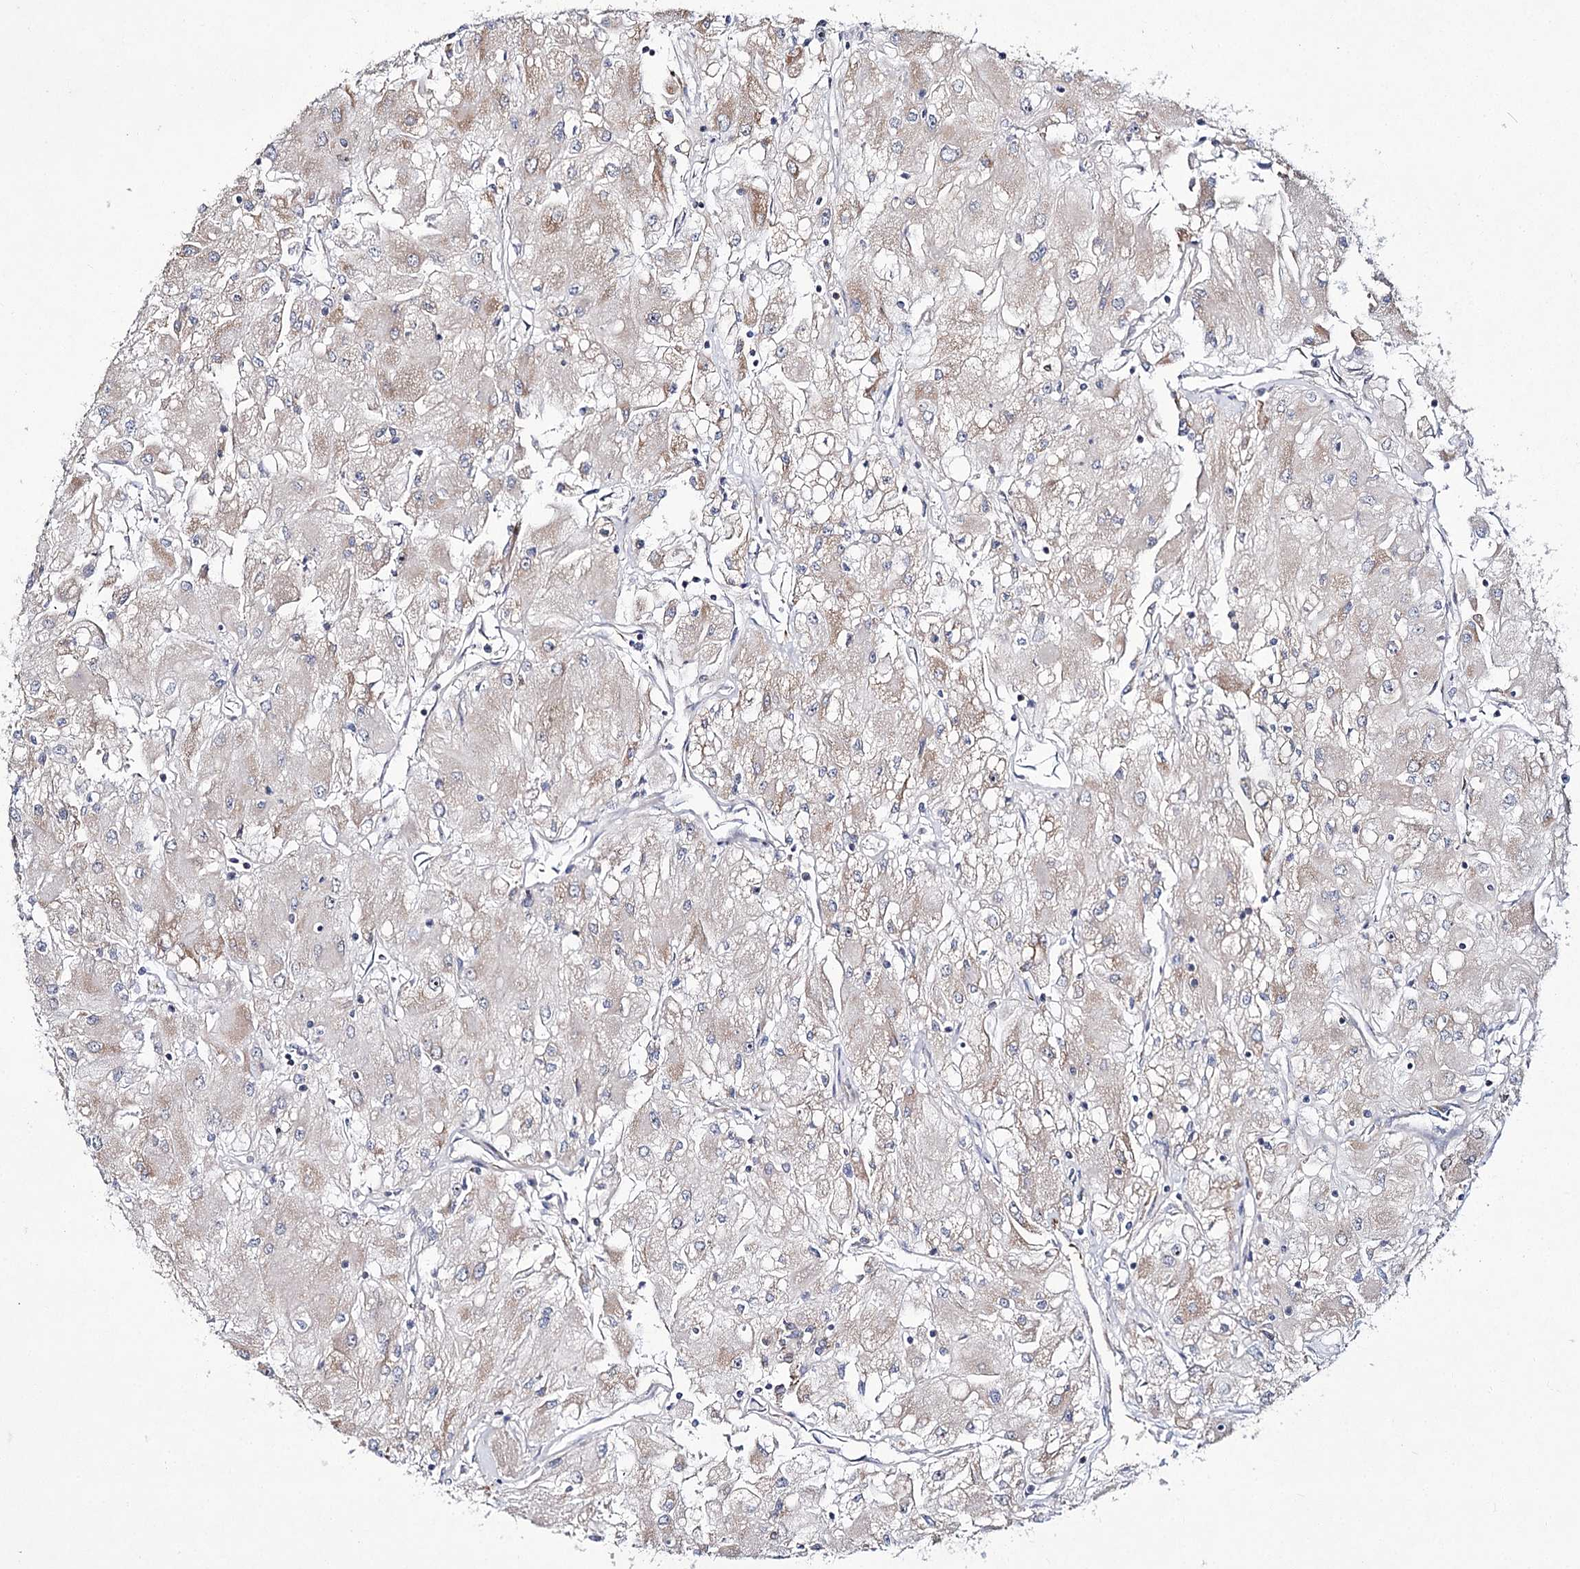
{"staining": {"intensity": "weak", "quantity": "<25%", "location": "cytoplasmic/membranous"}, "tissue": "renal cancer", "cell_type": "Tumor cells", "image_type": "cancer", "snomed": [{"axis": "morphology", "description": "Adenocarcinoma, NOS"}, {"axis": "topography", "description": "Kidney"}], "caption": "Tumor cells show no significant protein positivity in renal cancer.", "gene": "VWA2", "patient": {"sex": "male", "age": 80}}